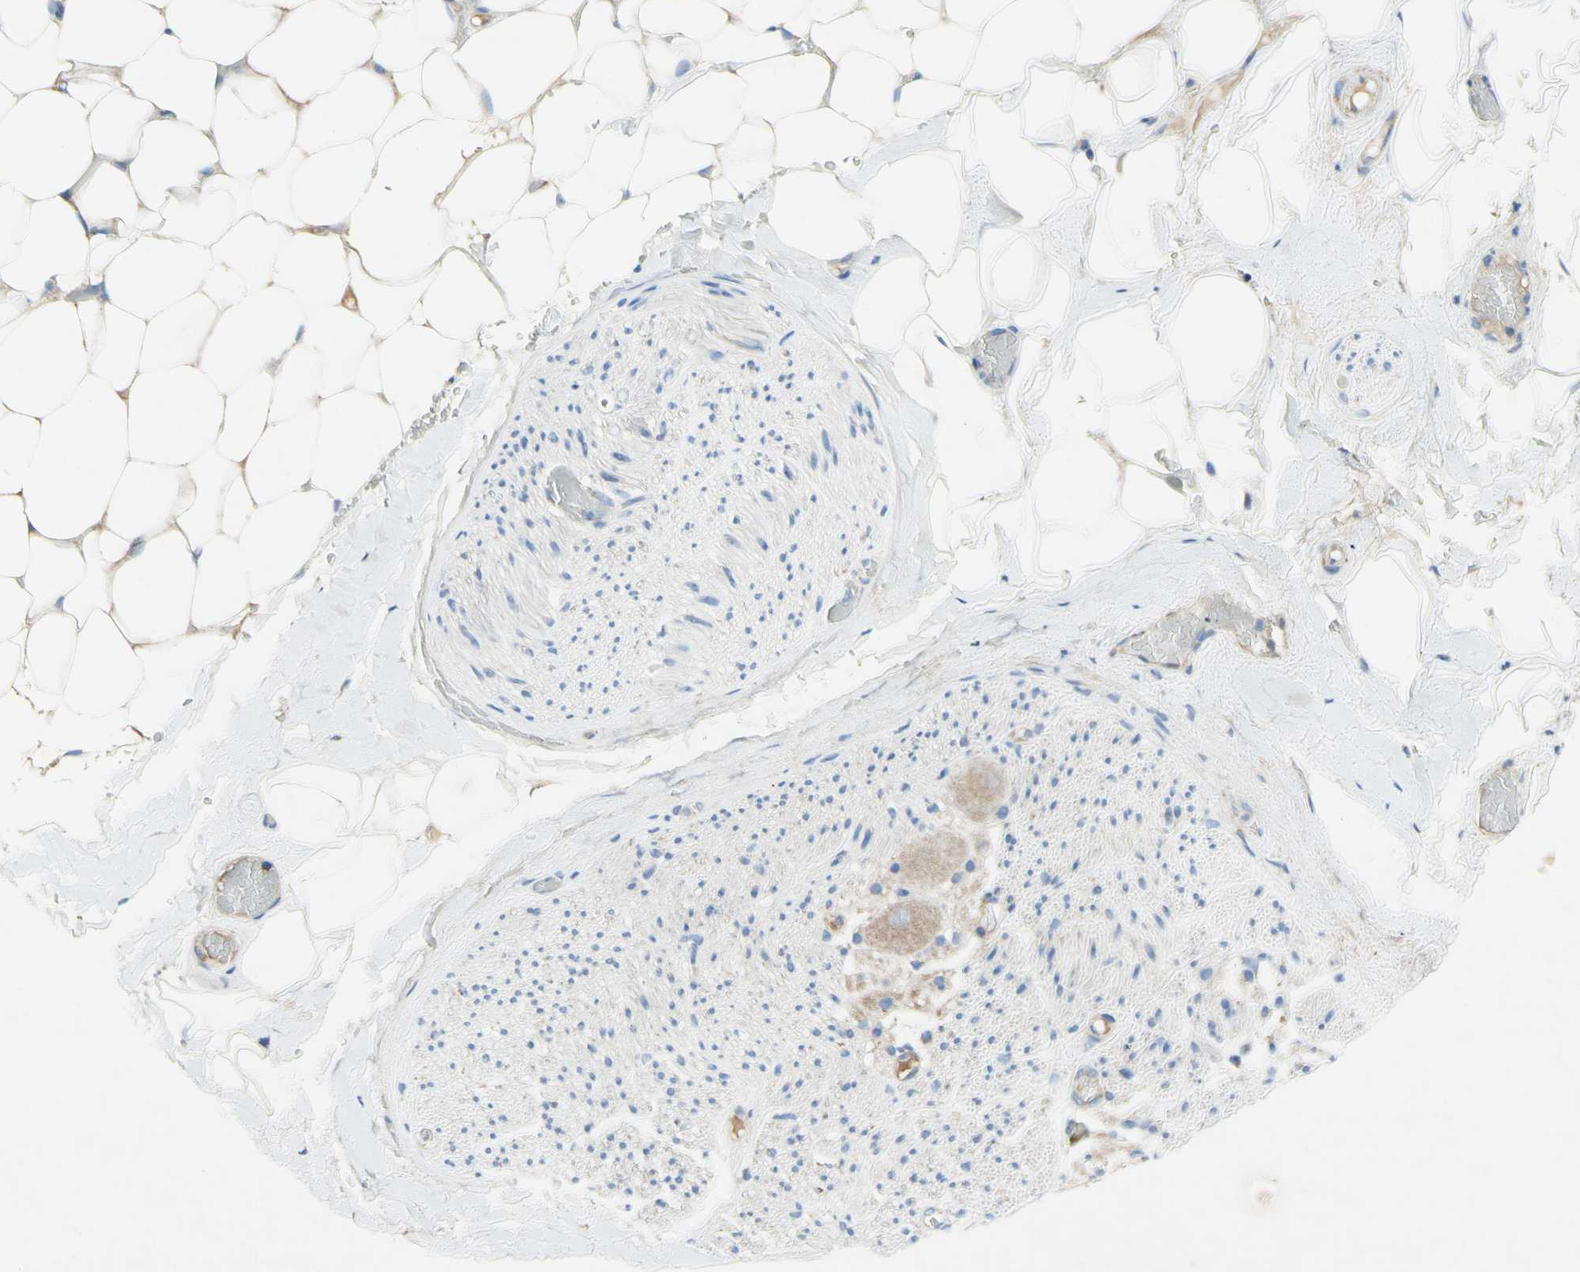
{"staining": {"intensity": "negative", "quantity": "none", "location": "none"}, "tissue": "adipose tissue", "cell_type": "Adipocytes", "image_type": "normal", "snomed": [{"axis": "morphology", "description": "Normal tissue, NOS"}, {"axis": "topography", "description": "Peripheral nerve tissue"}], "caption": "Histopathology image shows no protein positivity in adipocytes of benign adipose tissue.", "gene": "SDHB", "patient": {"sex": "male", "age": 70}}